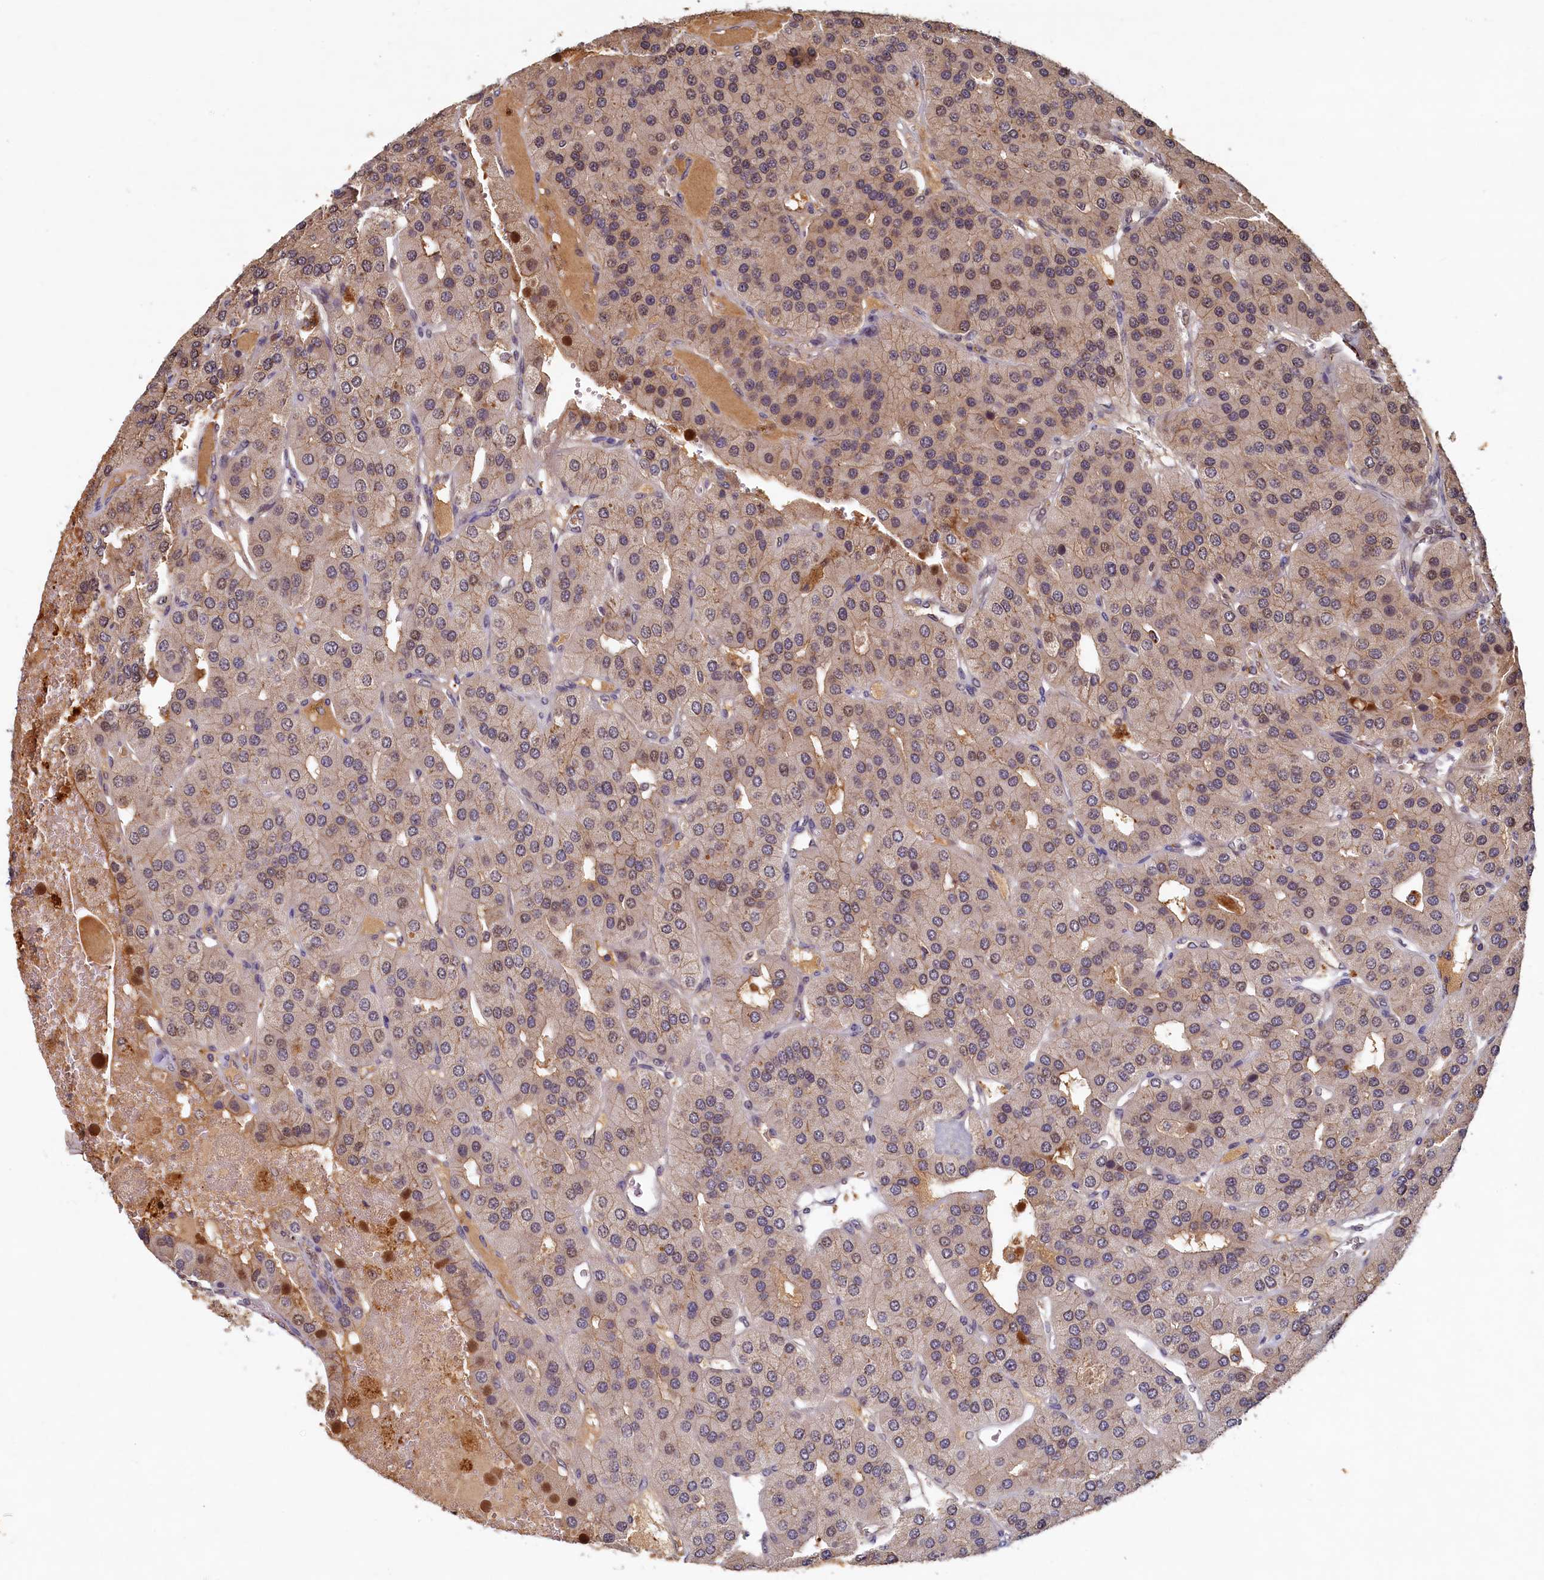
{"staining": {"intensity": "moderate", "quantity": "<25%", "location": "nuclear"}, "tissue": "parathyroid gland", "cell_type": "Glandular cells", "image_type": "normal", "snomed": [{"axis": "morphology", "description": "Normal tissue, NOS"}, {"axis": "morphology", "description": "Adenoma, NOS"}, {"axis": "topography", "description": "Parathyroid gland"}], "caption": "DAB immunohistochemical staining of normal human parathyroid gland demonstrates moderate nuclear protein staining in approximately <25% of glandular cells. The staining was performed using DAB (3,3'-diaminobenzidine) to visualize the protein expression in brown, while the nuclei were stained in blue with hematoxylin (Magnification: 20x).", "gene": "LCMT2", "patient": {"sex": "female", "age": 86}}